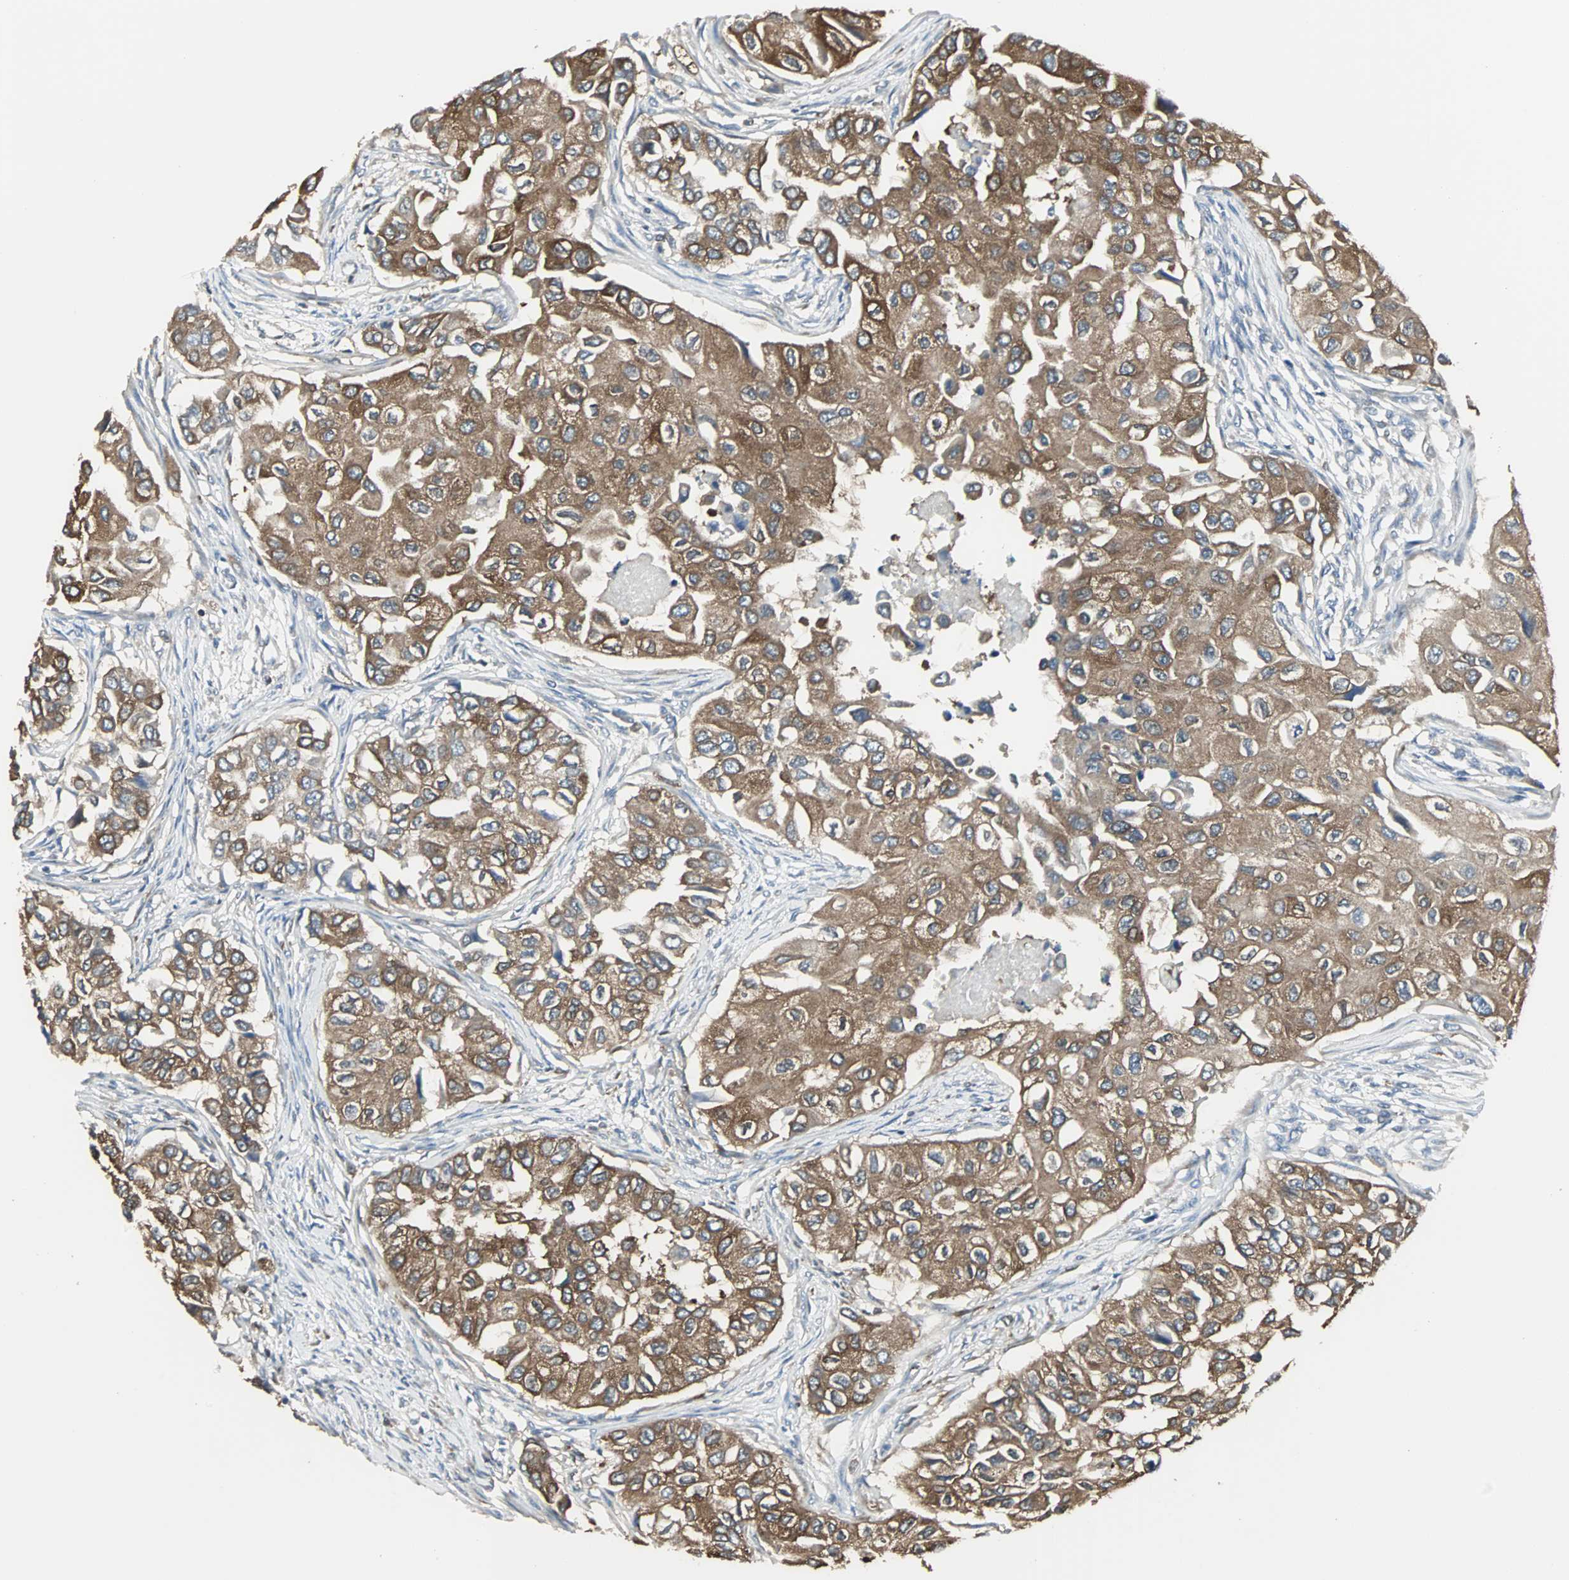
{"staining": {"intensity": "strong", "quantity": ">75%", "location": "cytoplasmic/membranous"}, "tissue": "breast cancer", "cell_type": "Tumor cells", "image_type": "cancer", "snomed": [{"axis": "morphology", "description": "Normal tissue, NOS"}, {"axis": "morphology", "description": "Duct carcinoma"}, {"axis": "topography", "description": "Breast"}], "caption": "Human breast cancer (infiltrating ductal carcinoma) stained with a protein marker shows strong staining in tumor cells.", "gene": "LRRFIP1", "patient": {"sex": "female", "age": 49}}